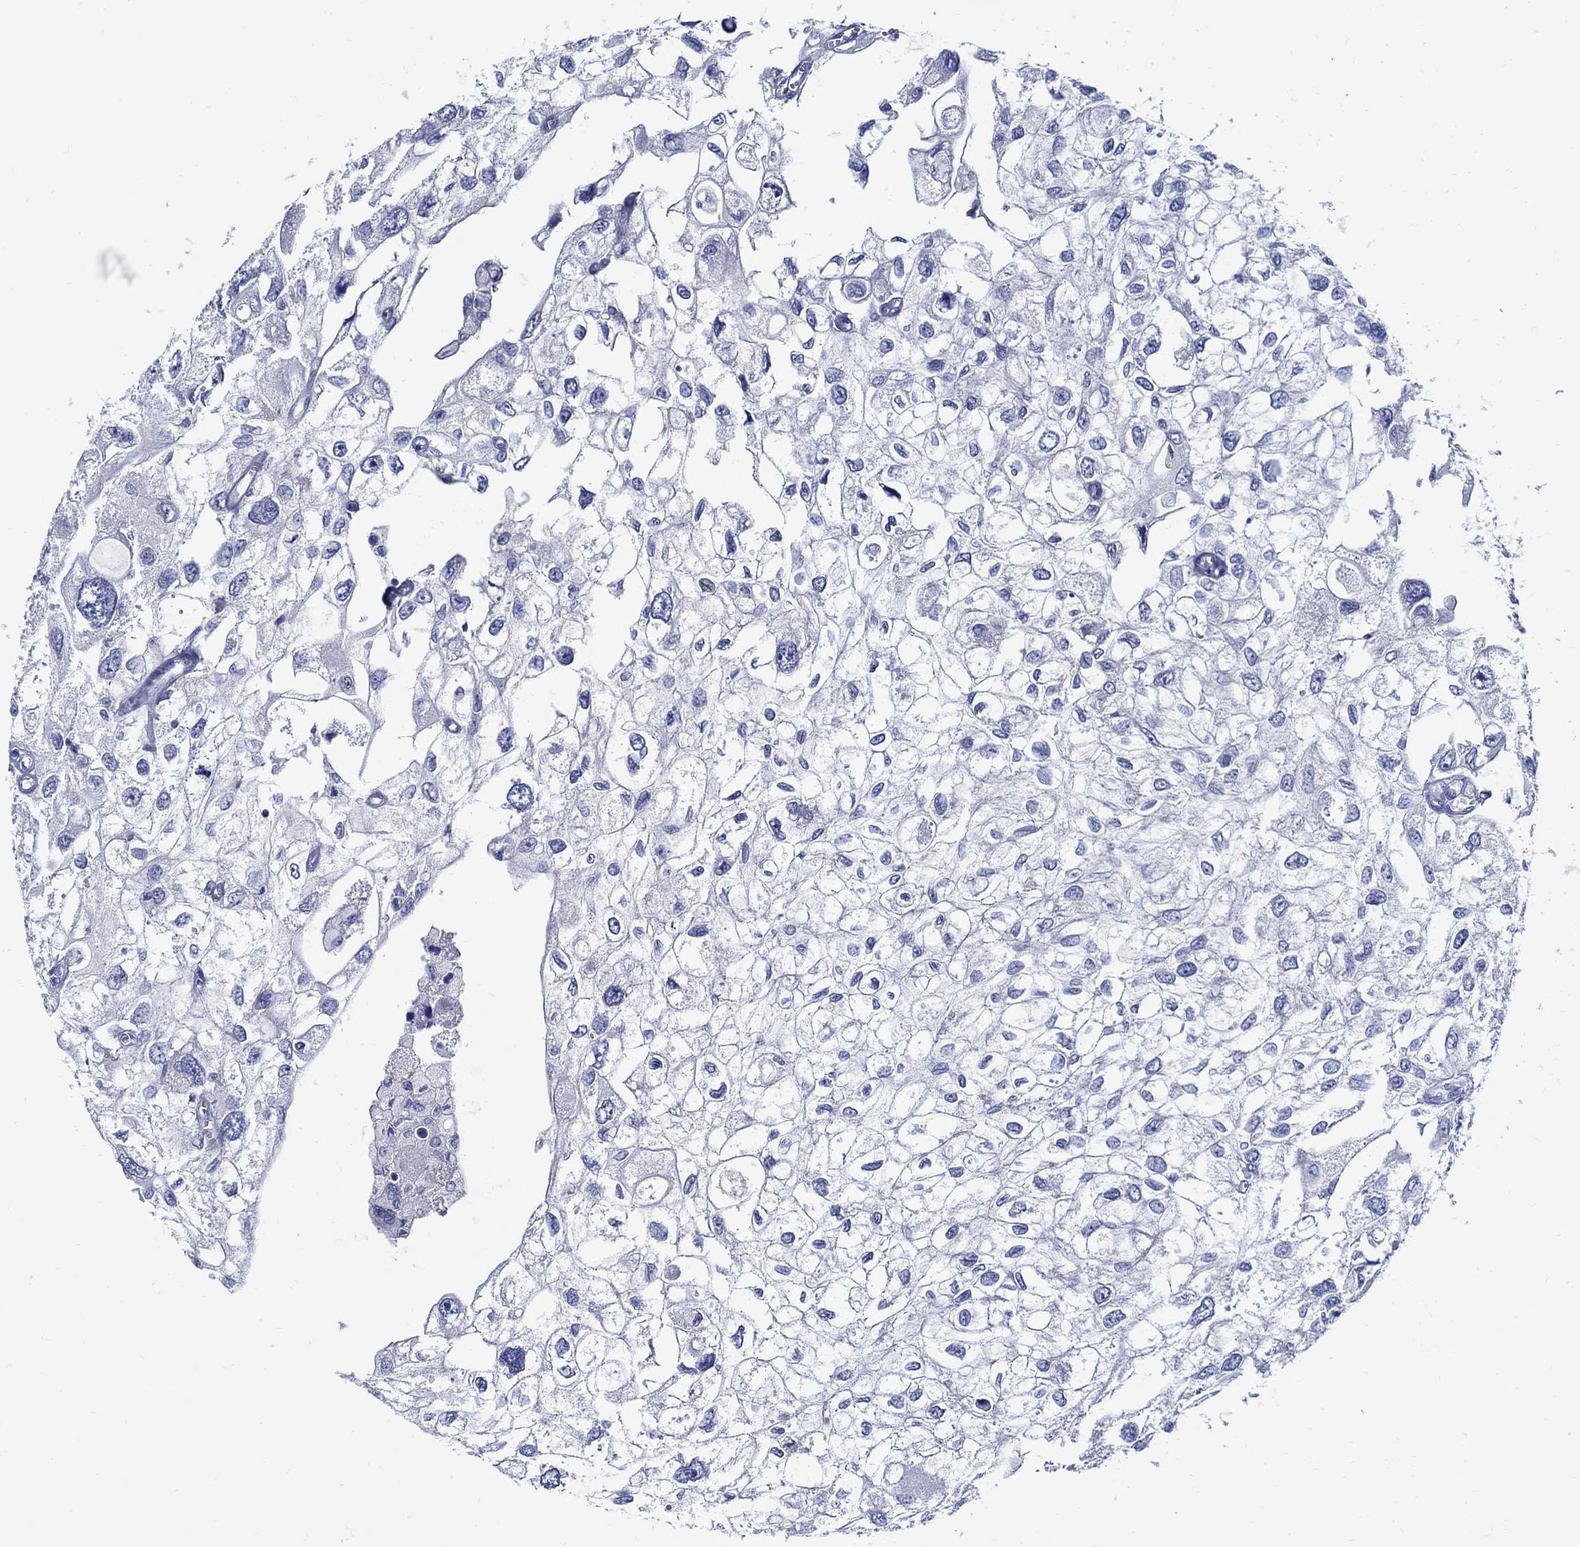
{"staining": {"intensity": "negative", "quantity": "none", "location": "none"}, "tissue": "urothelial cancer", "cell_type": "Tumor cells", "image_type": "cancer", "snomed": [{"axis": "morphology", "description": "Urothelial carcinoma, High grade"}, {"axis": "topography", "description": "Urinary bladder"}], "caption": "Urothelial cancer was stained to show a protein in brown. There is no significant positivity in tumor cells.", "gene": "PAX9", "patient": {"sex": "male", "age": 59}}